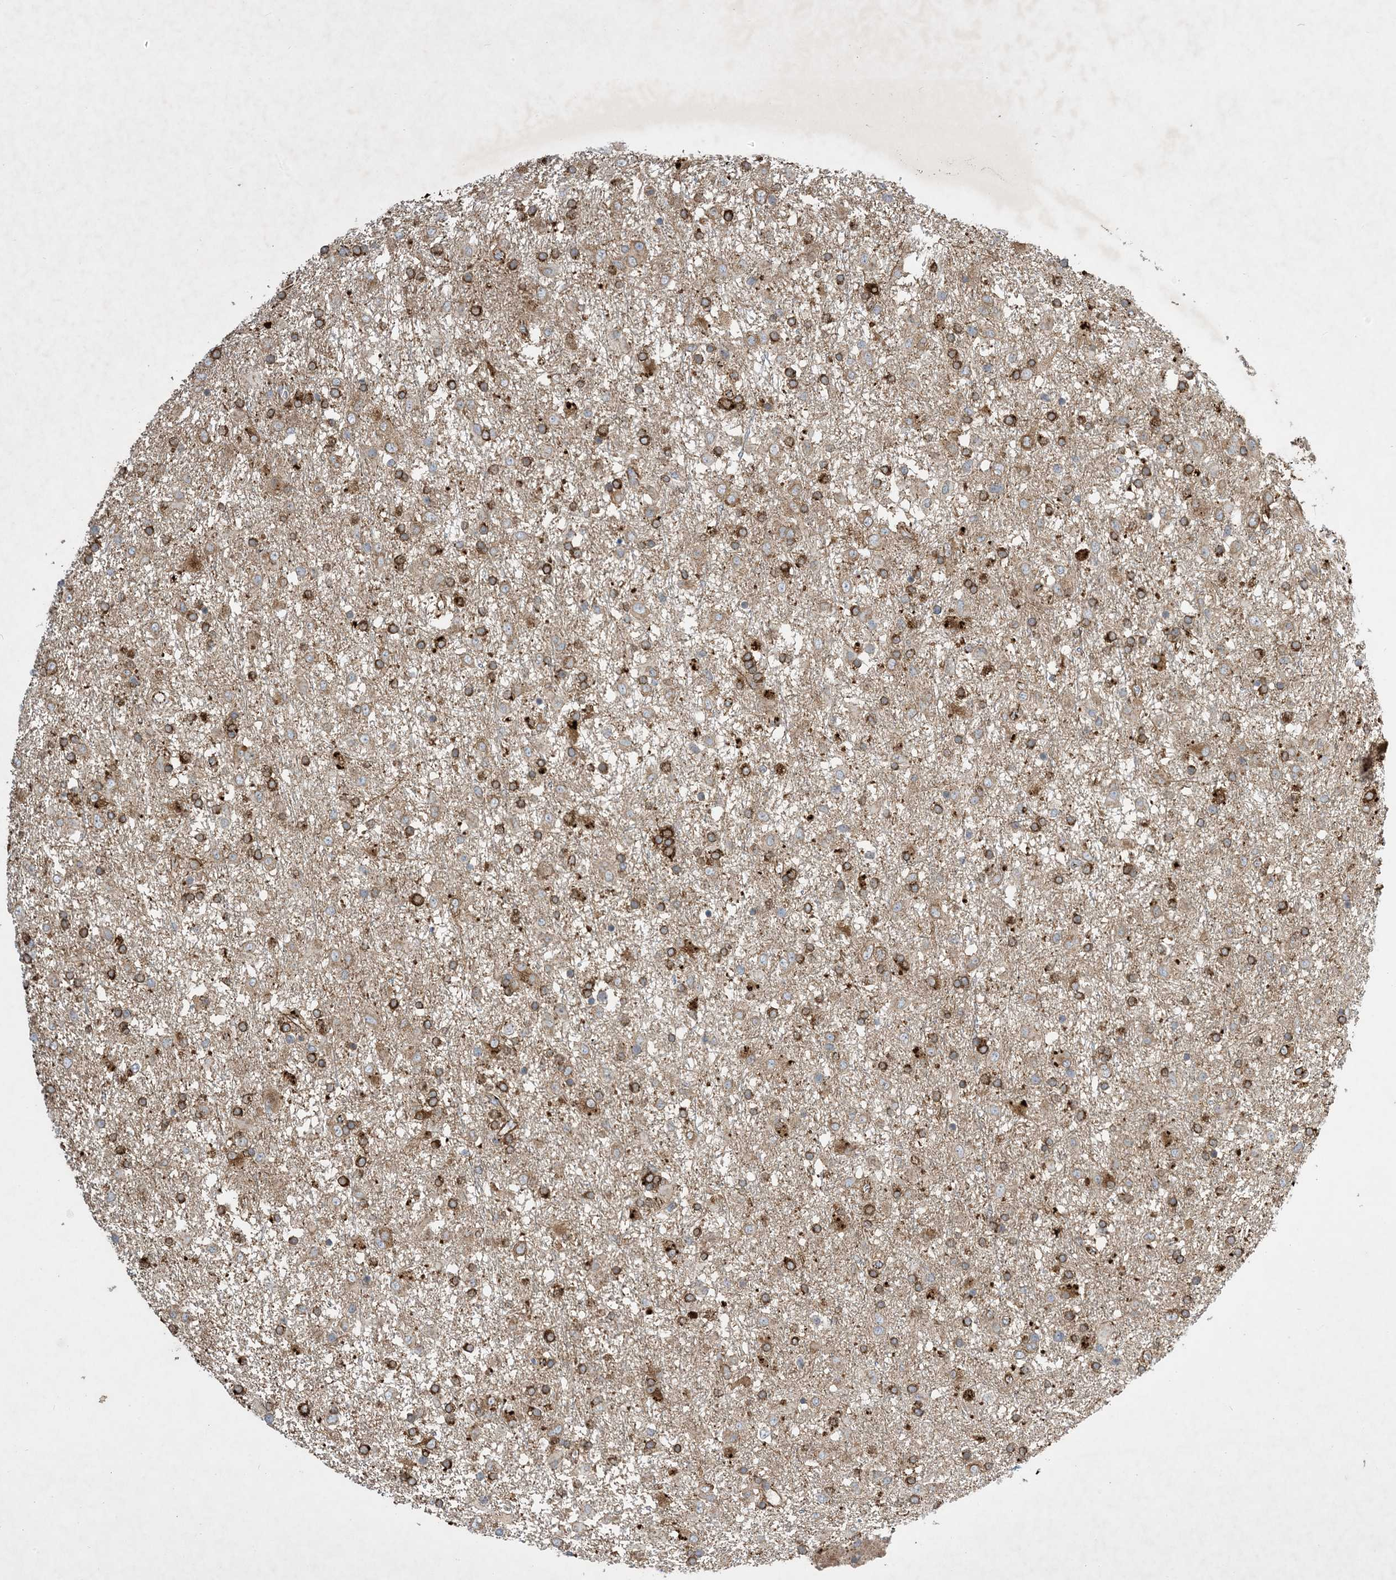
{"staining": {"intensity": "strong", "quantity": "25%-75%", "location": "cytoplasmic/membranous"}, "tissue": "glioma", "cell_type": "Tumor cells", "image_type": "cancer", "snomed": [{"axis": "morphology", "description": "Glioma, malignant, Low grade"}, {"axis": "topography", "description": "Brain"}], "caption": "This histopathology image displays immunohistochemistry (IHC) staining of human malignant glioma (low-grade), with high strong cytoplasmic/membranous staining in about 25%-75% of tumor cells.", "gene": "OTOP1", "patient": {"sex": "male", "age": 65}}